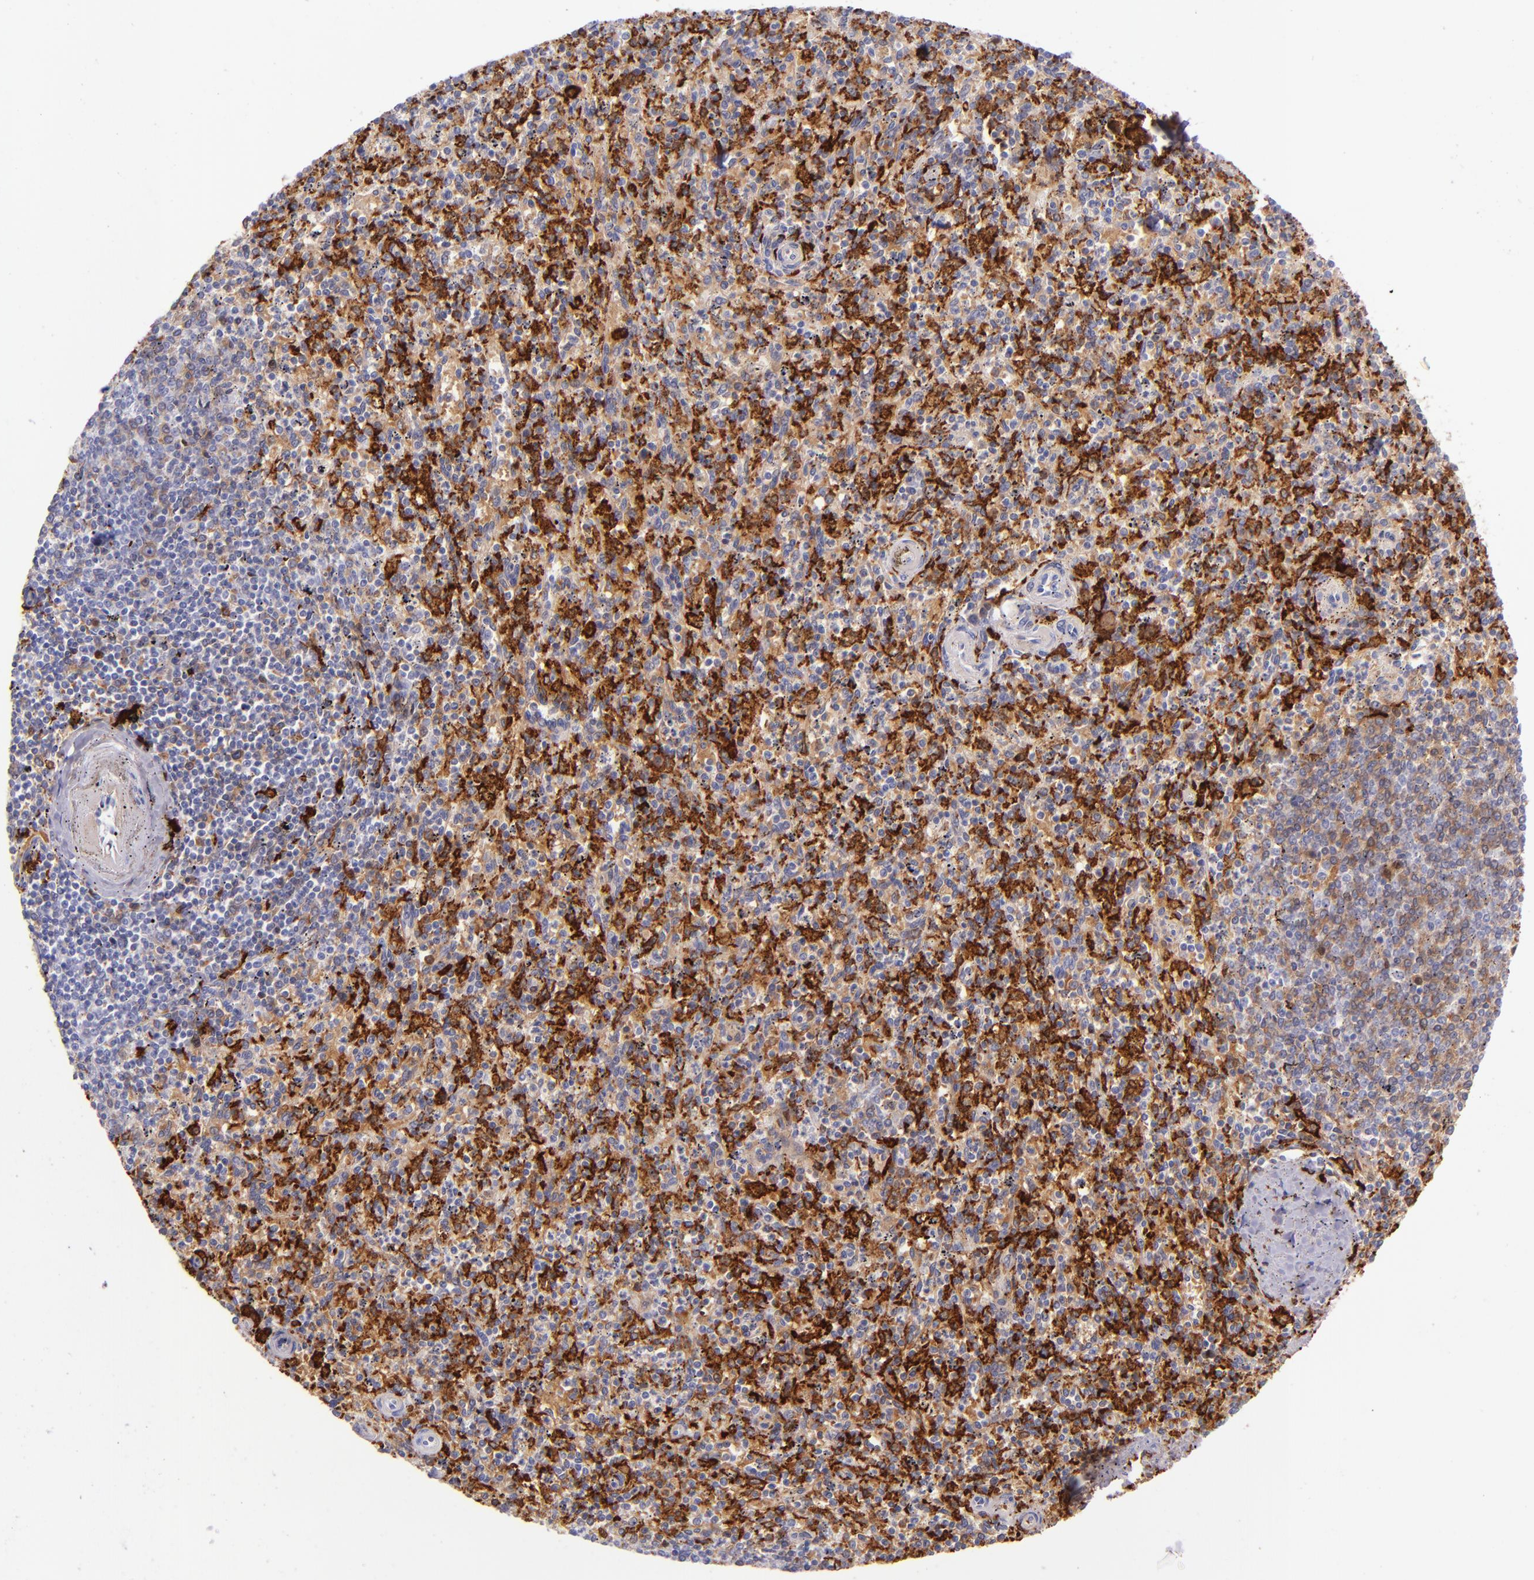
{"staining": {"intensity": "strong", "quantity": "25%-75%", "location": "cytoplasmic/membranous"}, "tissue": "spleen", "cell_type": "Cells in red pulp", "image_type": "normal", "snomed": [{"axis": "morphology", "description": "Normal tissue, NOS"}, {"axis": "topography", "description": "Spleen"}], "caption": "High-power microscopy captured an immunohistochemistry (IHC) photomicrograph of unremarkable spleen, revealing strong cytoplasmic/membranous staining in approximately 25%-75% of cells in red pulp. (DAB IHC with brightfield microscopy, high magnification).", "gene": "CD163", "patient": {"sex": "male", "age": 72}}